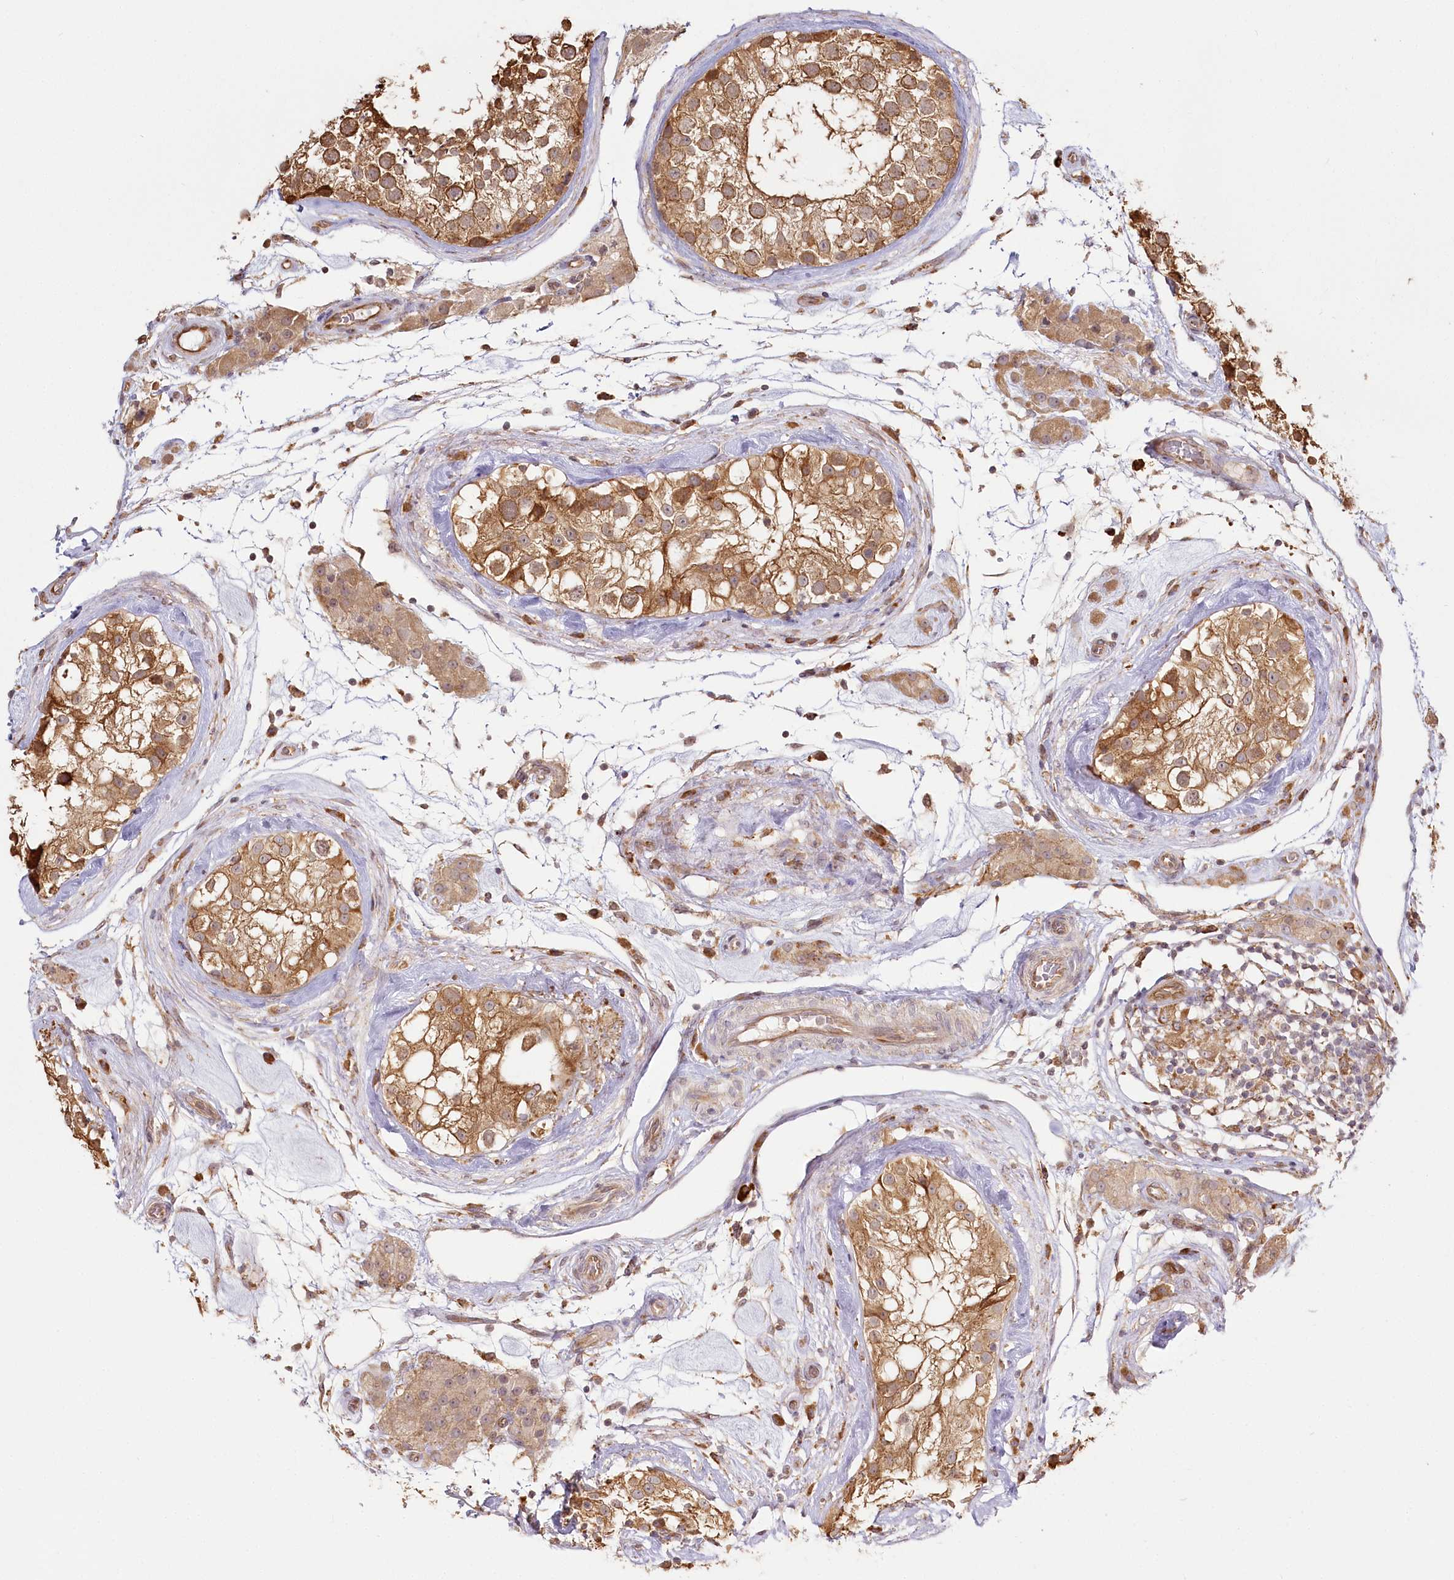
{"staining": {"intensity": "moderate", "quantity": ">75%", "location": "cytoplasmic/membranous"}, "tissue": "testis", "cell_type": "Cells in seminiferous ducts", "image_type": "normal", "snomed": [{"axis": "morphology", "description": "Normal tissue, NOS"}, {"axis": "topography", "description": "Testis"}], "caption": "Approximately >75% of cells in seminiferous ducts in unremarkable human testis demonstrate moderate cytoplasmic/membranous protein expression as visualized by brown immunohistochemical staining.", "gene": "FAM13A", "patient": {"sex": "male", "age": 46}}